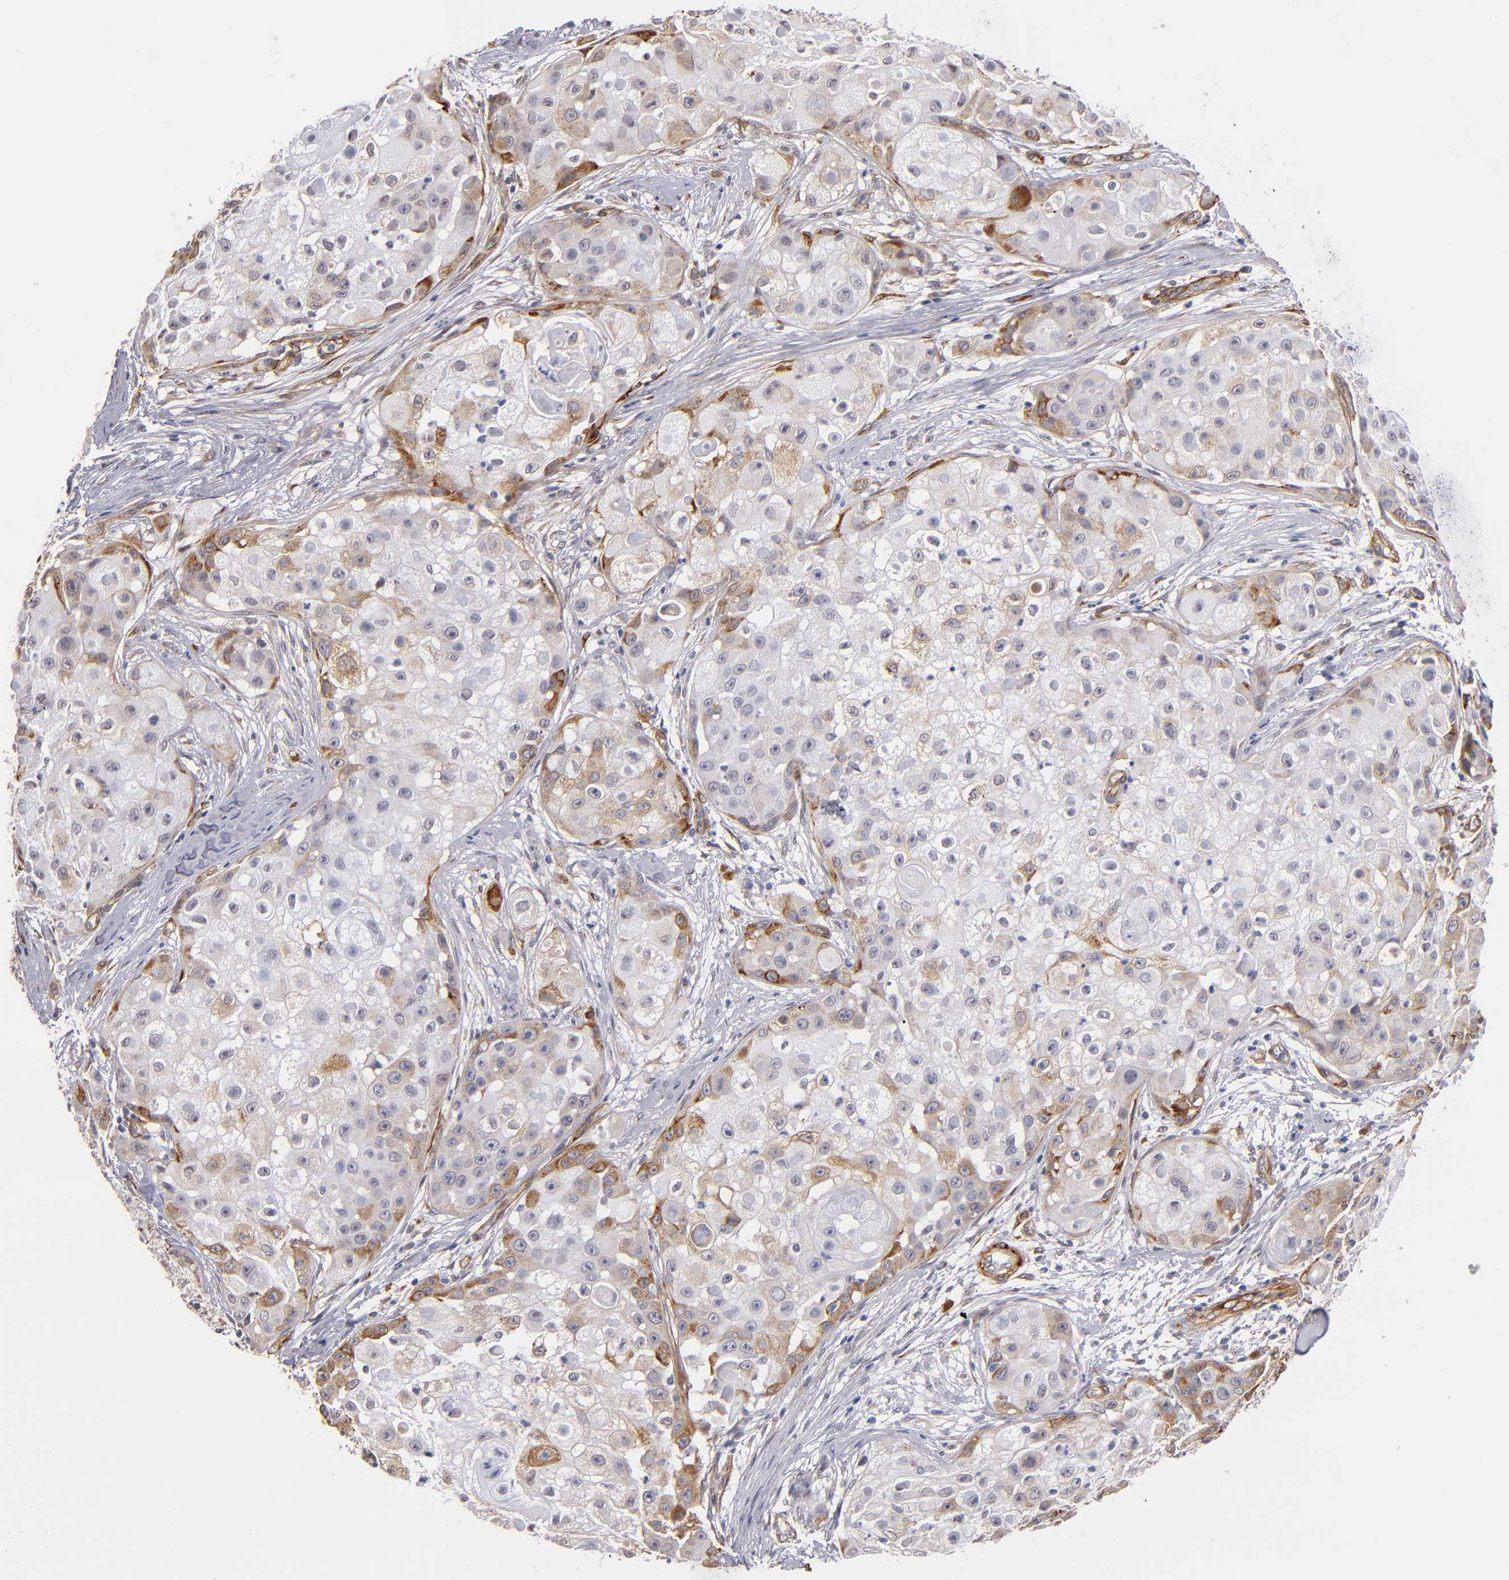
{"staining": {"intensity": "moderate", "quantity": "<25%", "location": "cytoplasmic/membranous"}, "tissue": "skin cancer", "cell_type": "Tumor cells", "image_type": "cancer", "snomed": [{"axis": "morphology", "description": "Squamous cell carcinoma, NOS"}, {"axis": "topography", "description": "Skin"}], "caption": "Skin cancer (squamous cell carcinoma) stained with DAB IHC reveals low levels of moderate cytoplasmic/membranous positivity in about <25% of tumor cells. Immunohistochemistry (ihc) stains the protein in brown and the nuclei are stained blue.", "gene": "LAMC1", "patient": {"sex": "female", "age": 57}}